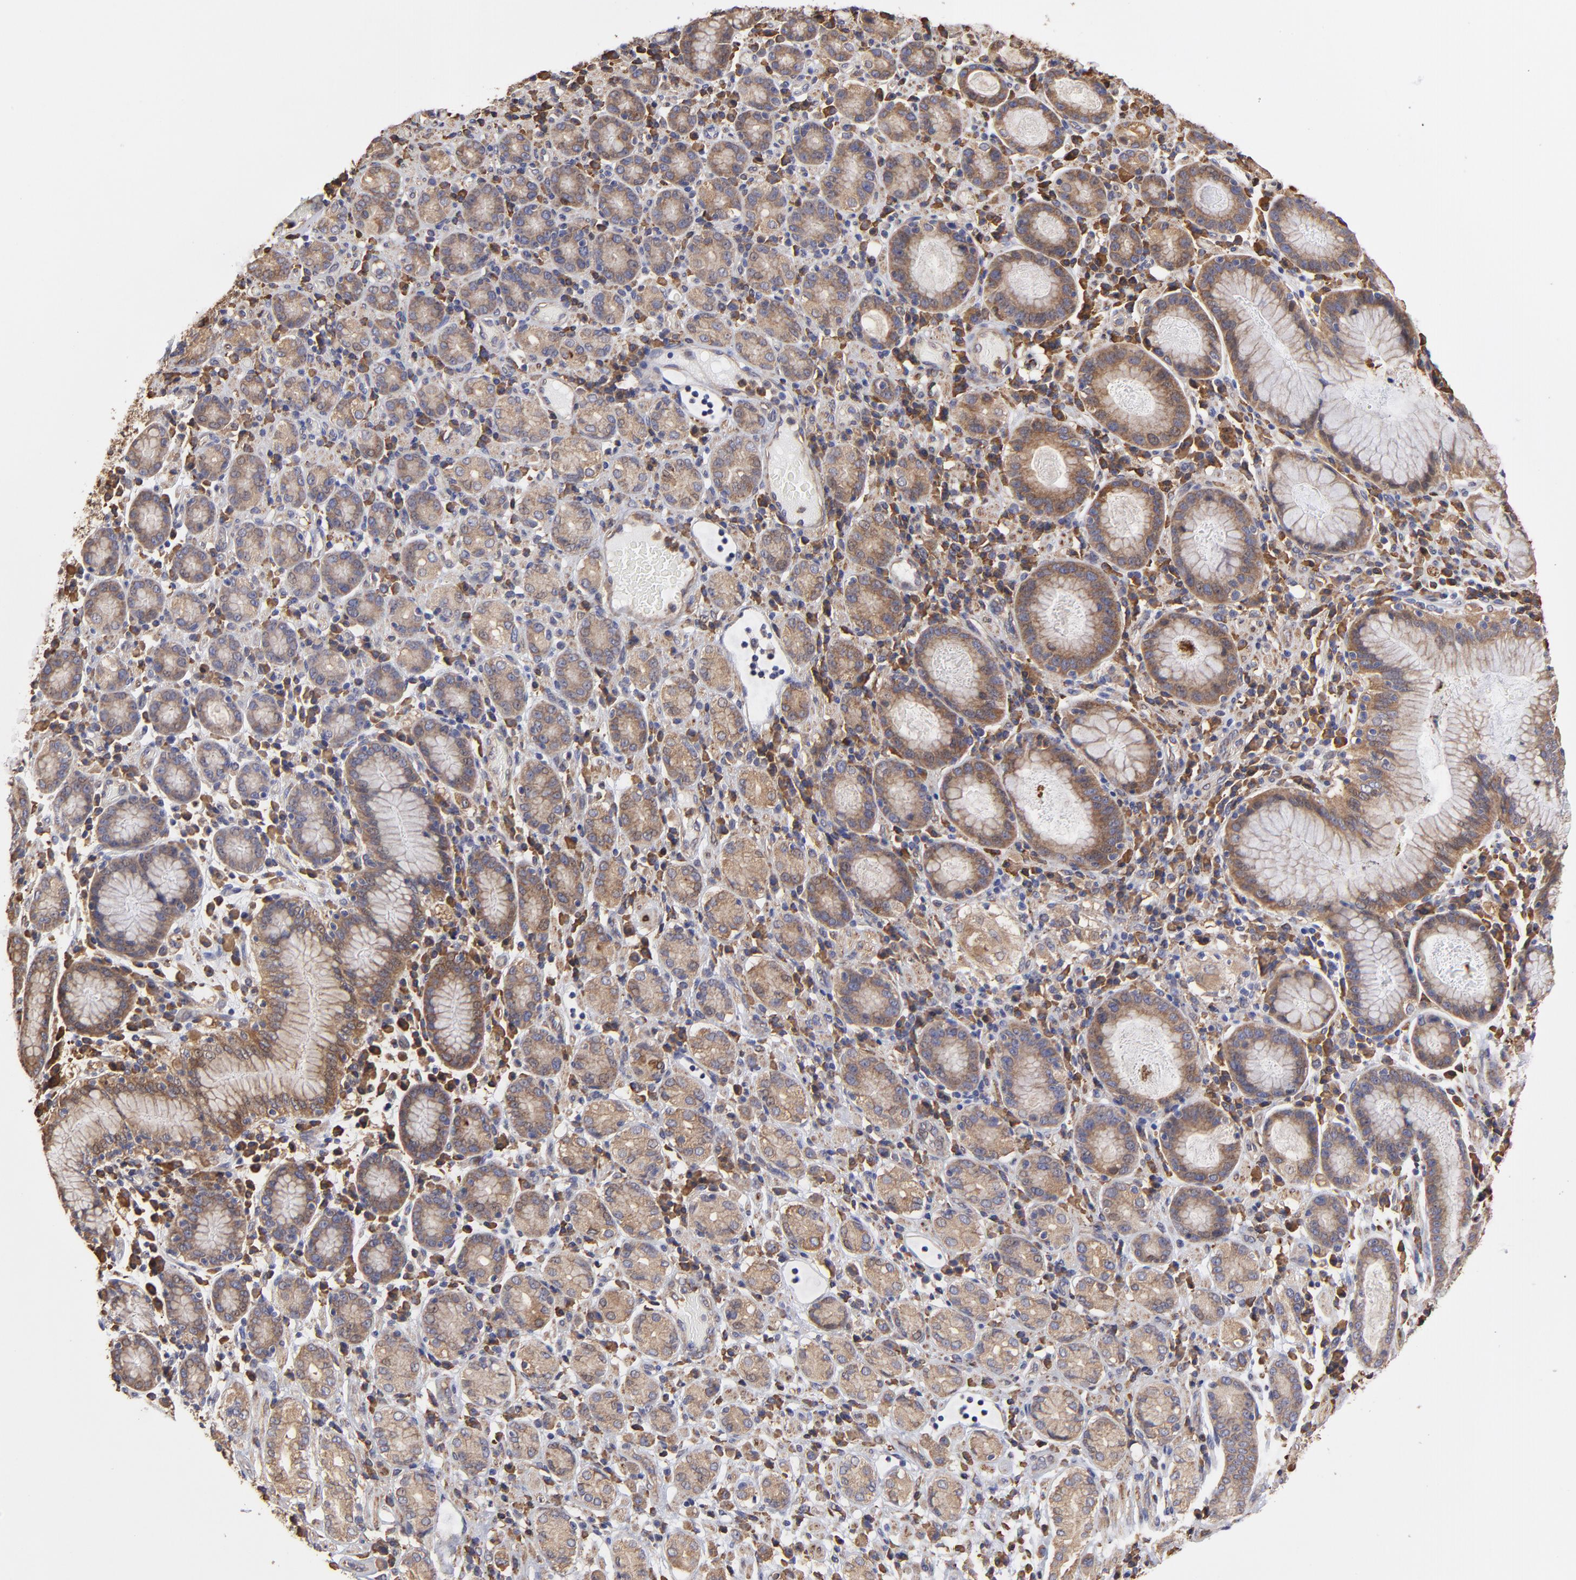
{"staining": {"intensity": "moderate", "quantity": ">75%", "location": "cytoplasmic/membranous"}, "tissue": "stomach cancer", "cell_type": "Tumor cells", "image_type": "cancer", "snomed": [{"axis": "morphology", "description": "Adenocarcinoma, NOS"}, {"axis": "topography", "description": "Stomach, lower"}], "caption": "IHC staining of stomach cancer, which exhibits medium levels of moderate cytoplasmic/membranous positivity in approximately >75% of tumor cells indicating moderate cytoplasmic/membranous protein staining. The staining was performed using DAB (3,3'-diaminobenzidine) (brown) for protein detection and nuclei were counterstained in hematoxylin (blue).", "gene": "PFKM", "patient": {"sex": "male", "age": 88}}